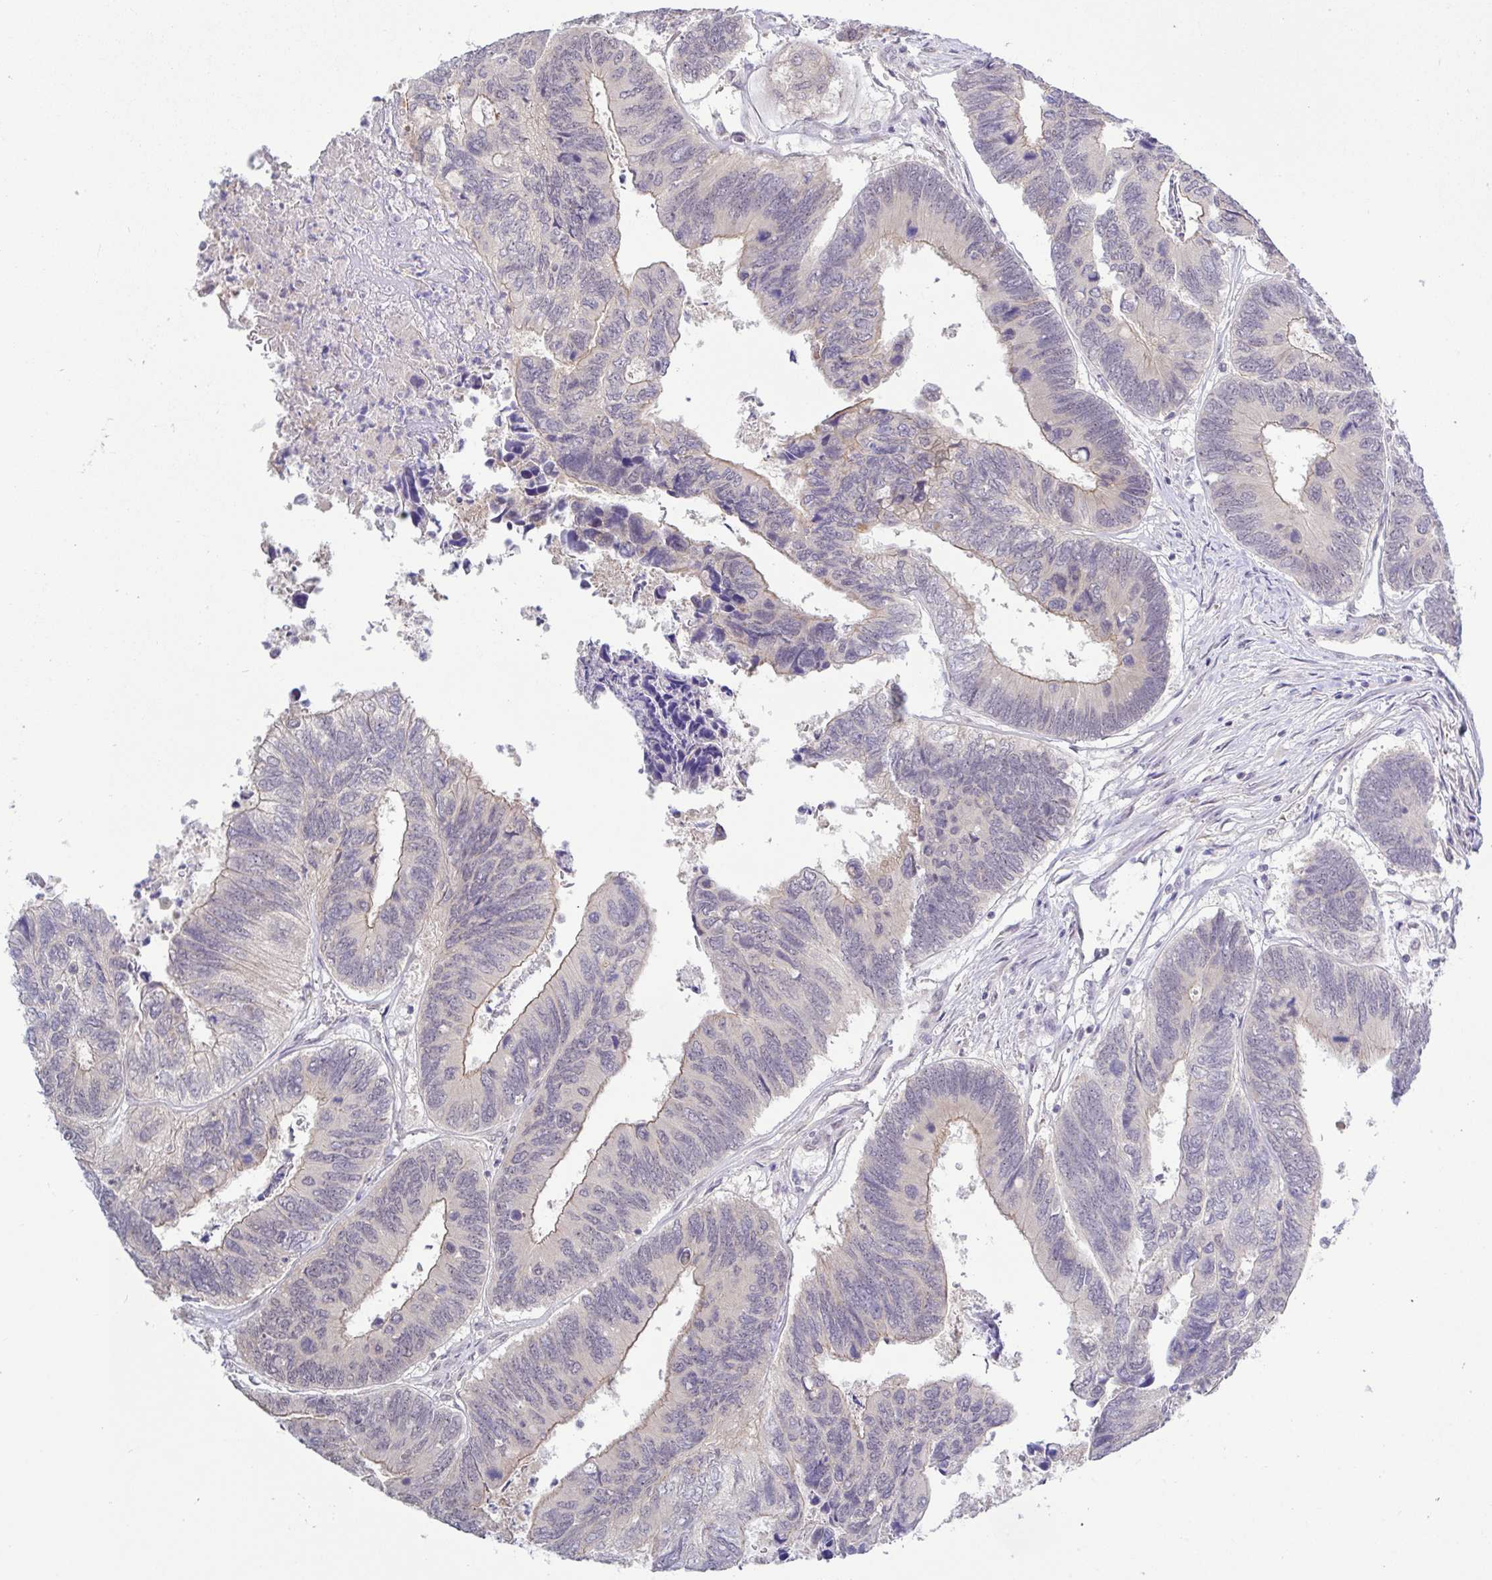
{"staining": {"intensity": "weak", "quantity": "25%-75%", "location": "cytoplasmic/membranous"}, "tissue": "colorectal cancer", "cell_type": "Tumor cells", "image_type": "cancer", "snomed": [{"axis": "morphology", "description": "Adenocarcinoma, NOS"}, {"axis": "topography", "description": "Colon"}], "caption": "Colorectal cancer tissue demonstrates weak cytoplasmic/membranous staining in about 25%-75% of tumor cells, visualized by immunohistochemistry.", "gene": "HYPK", "patient": {"sex": "female", "age": 67}}